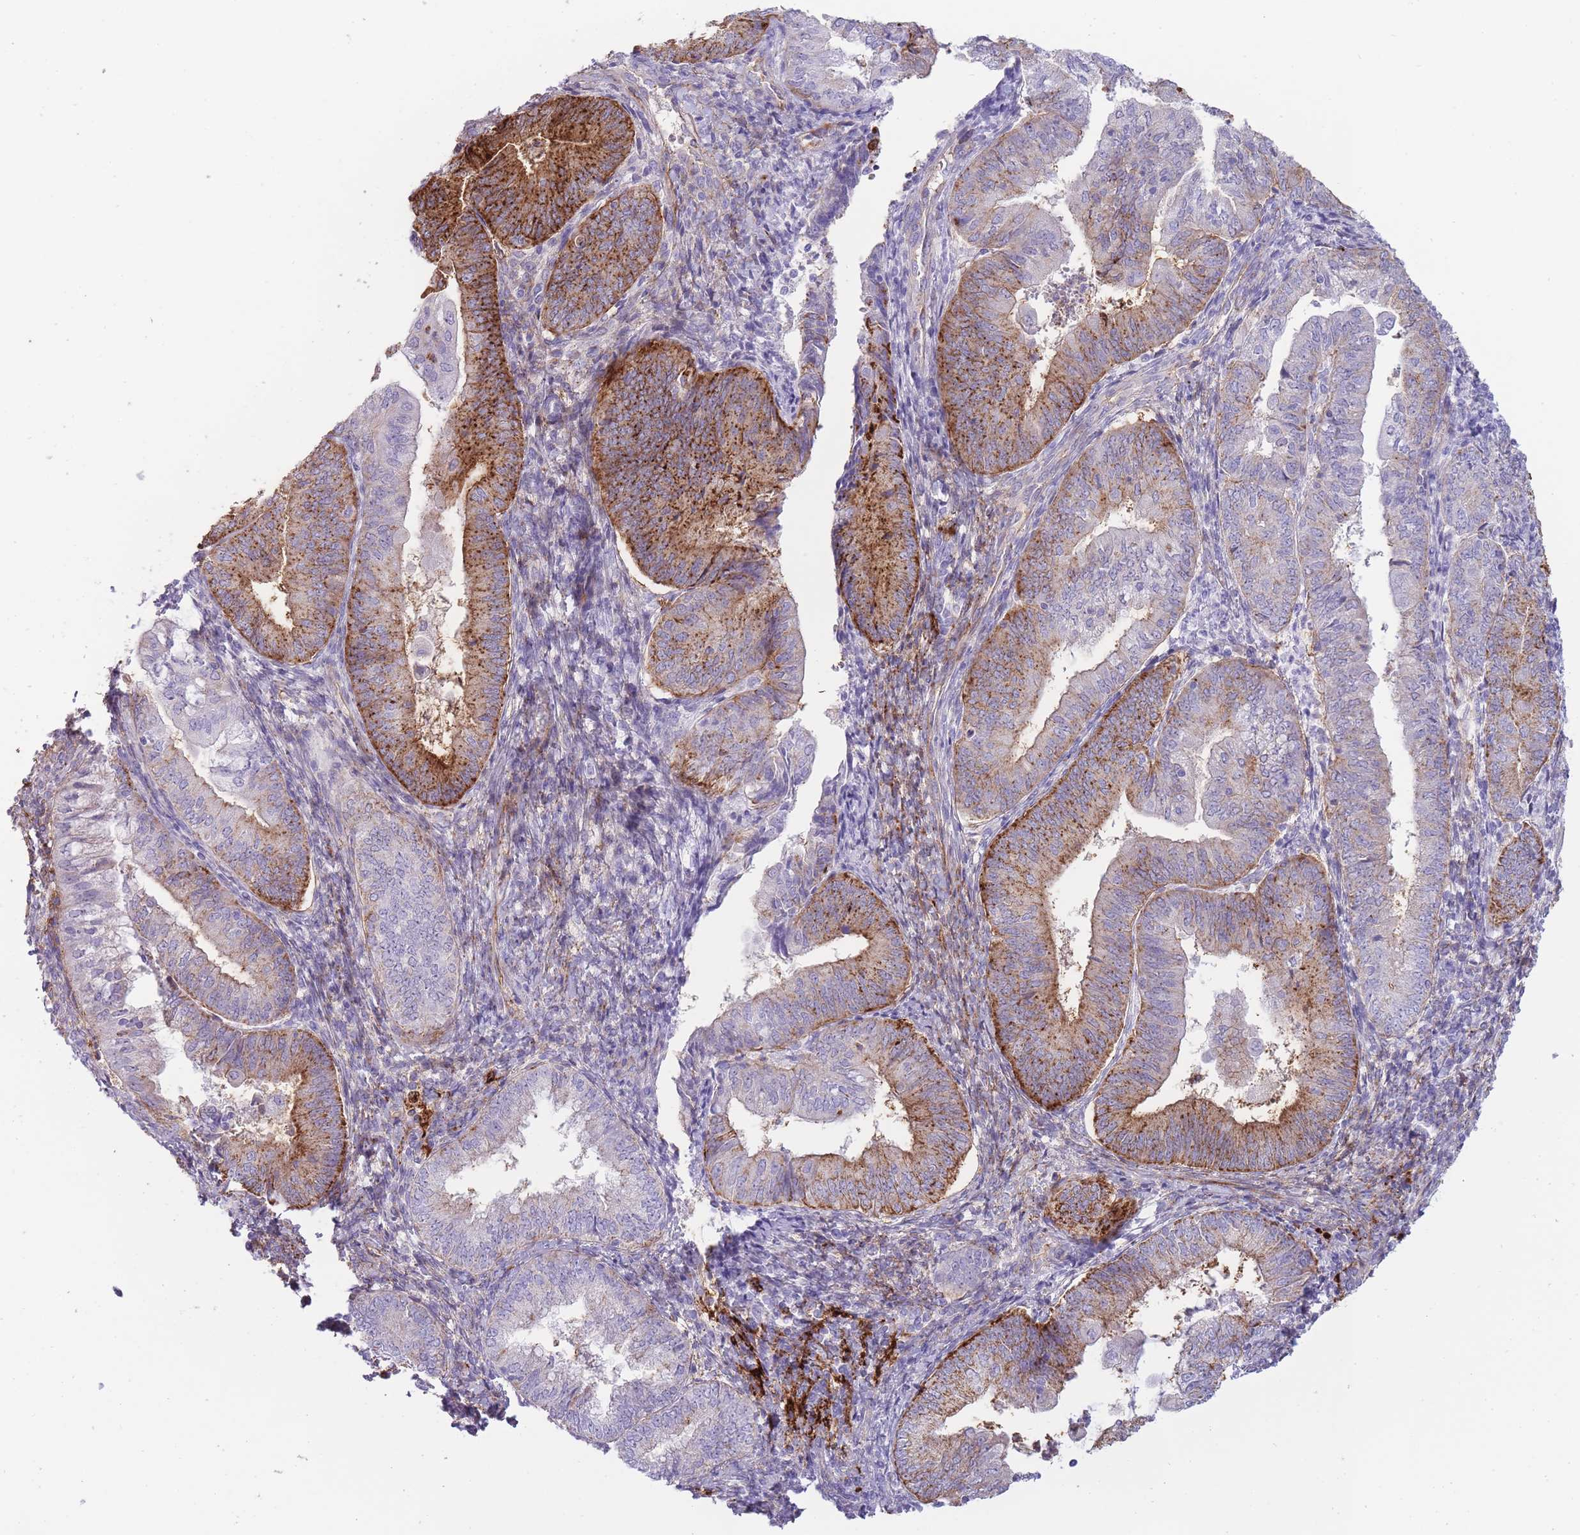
{"staining": {"intensity": "strong", "quantity": "25%-75%", "location": "cytoplasmic/membranous"}, "tissue": "endometrial cancer", "cell_type": "Tumor cells", "image_type": "cancer", "snomed": [{"axis": "morphology", "description": "Adenocarcinoma, NOS"}, {"axis": "topography", "description": "Endometrium"}], "caption": "IHC micrograph of neoplastic tissue: endometrial adenocarcinoma stained using immunohistochemistry displays high levels of strong protein expression localized specifically in the cytoplasmic/membranous of tumor cells, appearing as a cytoplasmic/membranous brown color.", "gene": "UTP14A", "patient": {"sex": "female", "age": 55}}